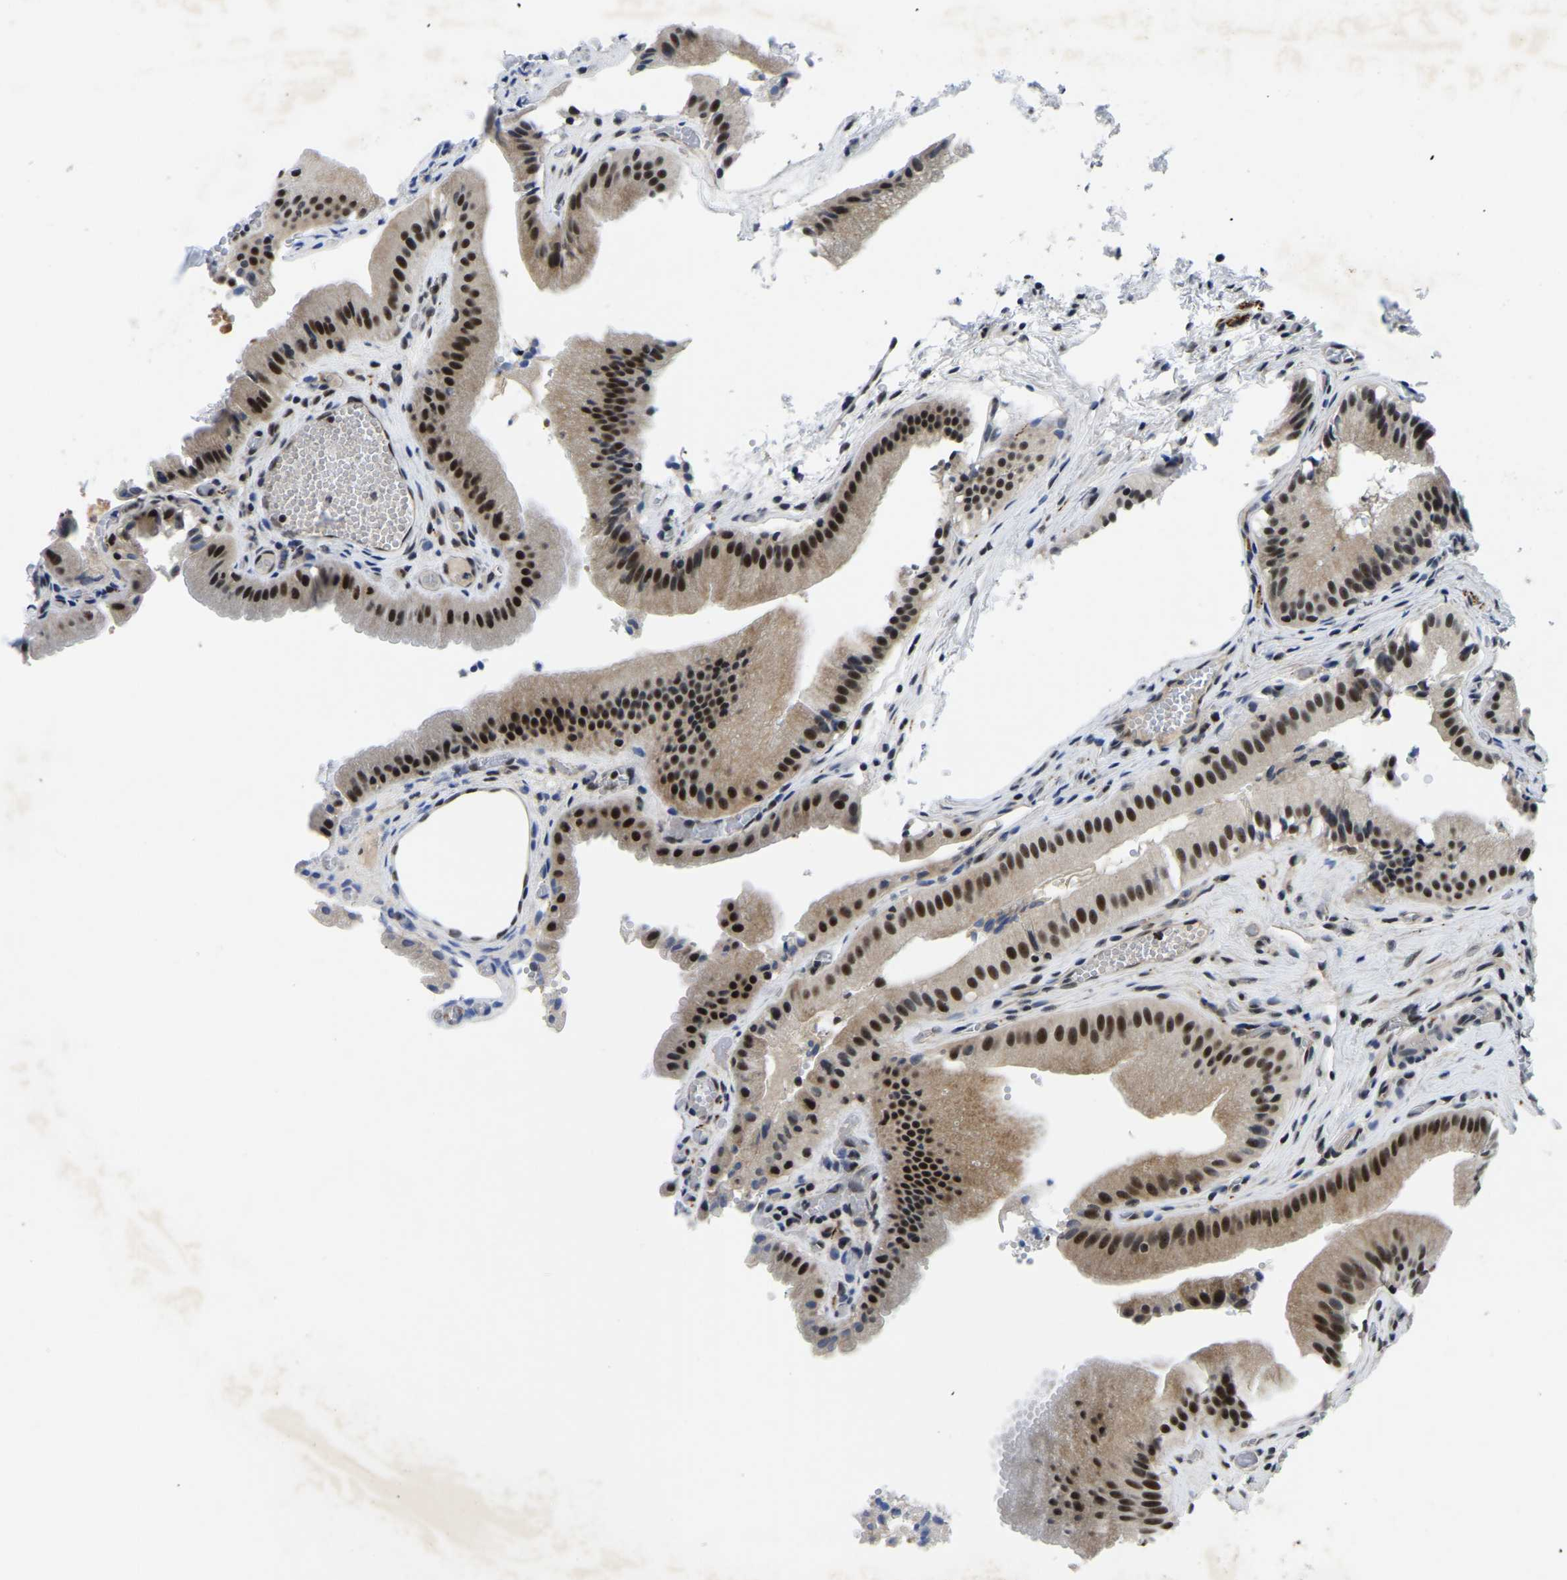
{"staining": {"intensity": "strong", "quantity": ">75%", "location": "nuclear"}, "tissue": "gallbladder", "cell_type": "Glandular cells", "image_type": "normal", "snomed": [{"axis": "morphology", "description": "Normal tissue, NOS"}, {"axis": "topography", "description": "Gallbladder"}], "caption": "Glandular cells reveal high levels of strong nuclear staining in about >75% of cells in benign gallbladder. (DAB = brown stain, brightfield microscopy at high magnification).", "gene": "POLDIP3", "patient": {"sex": "male", "age": 49}}